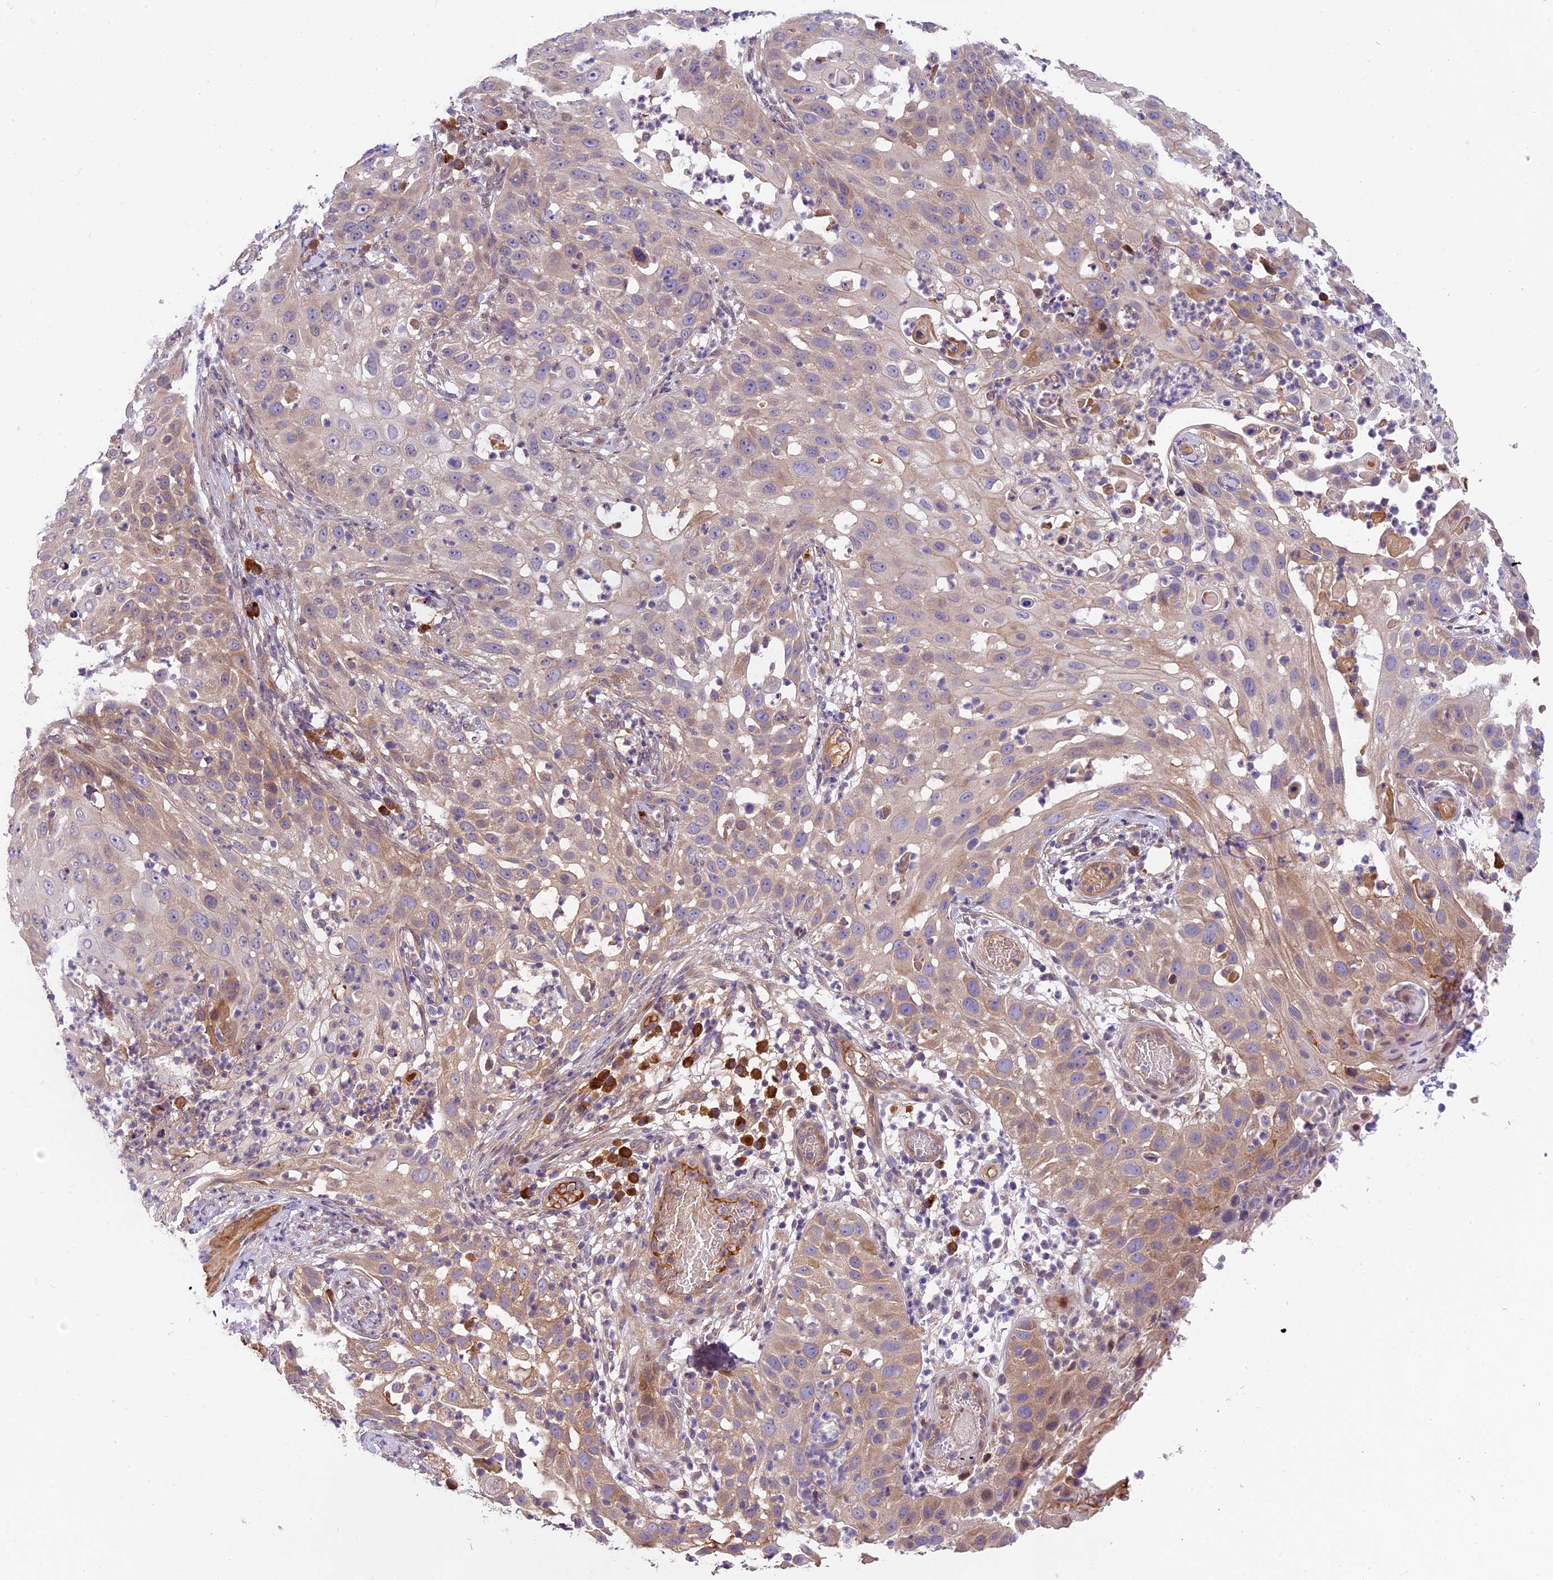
{"staining": {"intensity": "weak", "quantity": "25%-75%", "location": "cytoplasmic/membranous"}, "tissue": "skin cancer", "cell_type": "Tumor cells", "image_type": "cancer", "snomed": [{"axis": "morphology", "description": "Squamous cell carcinoma, NOS"}, {"axis": "topography", "description": "Skin"}], "caption": "Tumor cells demonstrate weak cytoplasmic/membranous staining in approximately 25%-75% of cells in skin squamous cell carcinoma.", "gene": "NEK8", "patient": {"sex": "female", "age": 44}}